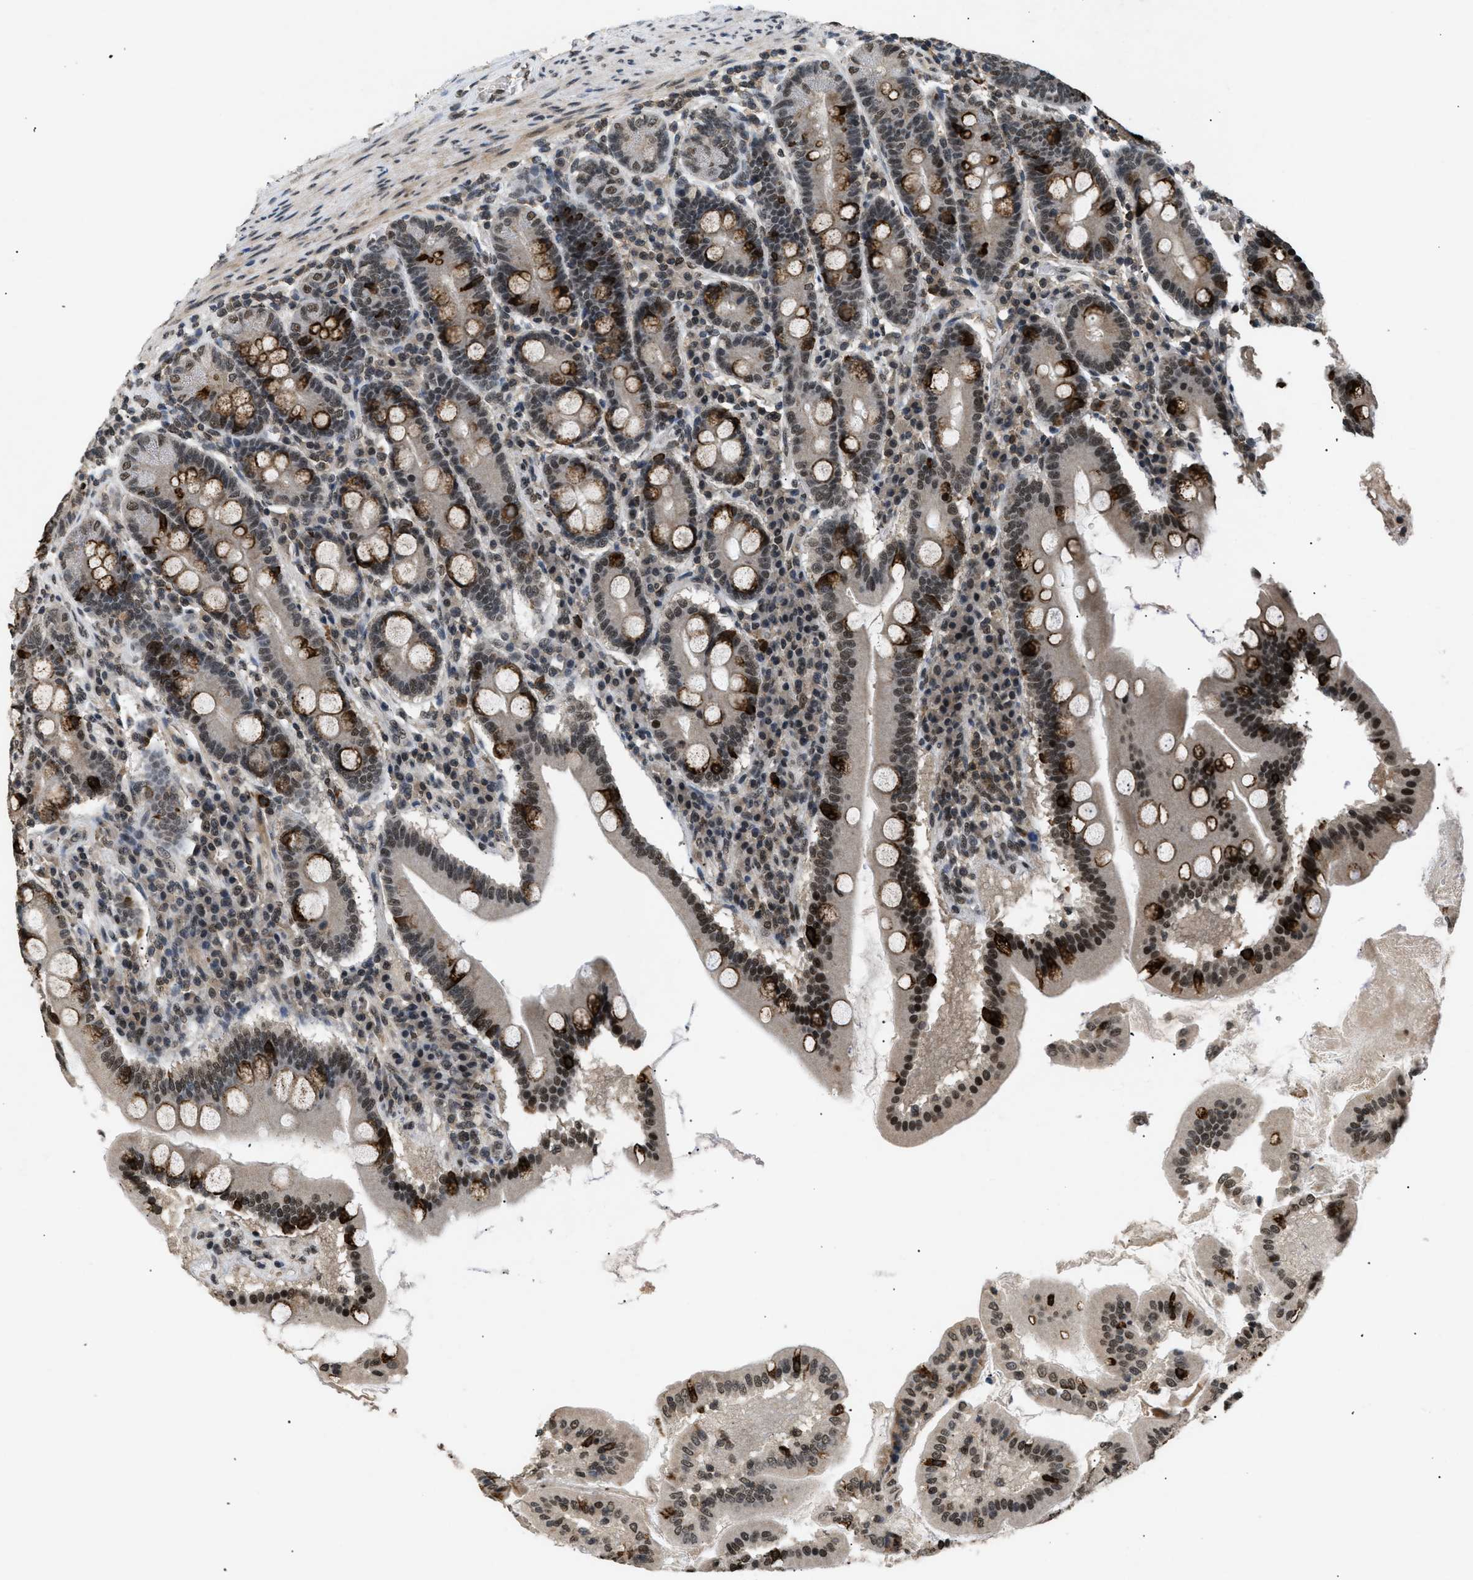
{"staining": {"intensity": "strong", "quantity": "25%-75%", "location": "cytoplasmic/membranous,nuclear"}, "tissue": "duodenum", "cell_type": "Glandular cells", "image_type": "normal", "snomed": [{"axis": "morphology", "description": "Normal tissue, NOS"}, {"axis": "topography", "description": "Duodenum"}], "caption": "IHC (DAB) staining of normal duodenum displays strong cytoplasmic/membranous,nuclear protein positivity in approximately 25%-75% of glandular cells.", "gene": "RBM5", "patient": {"sex": "male", "age": 50}}